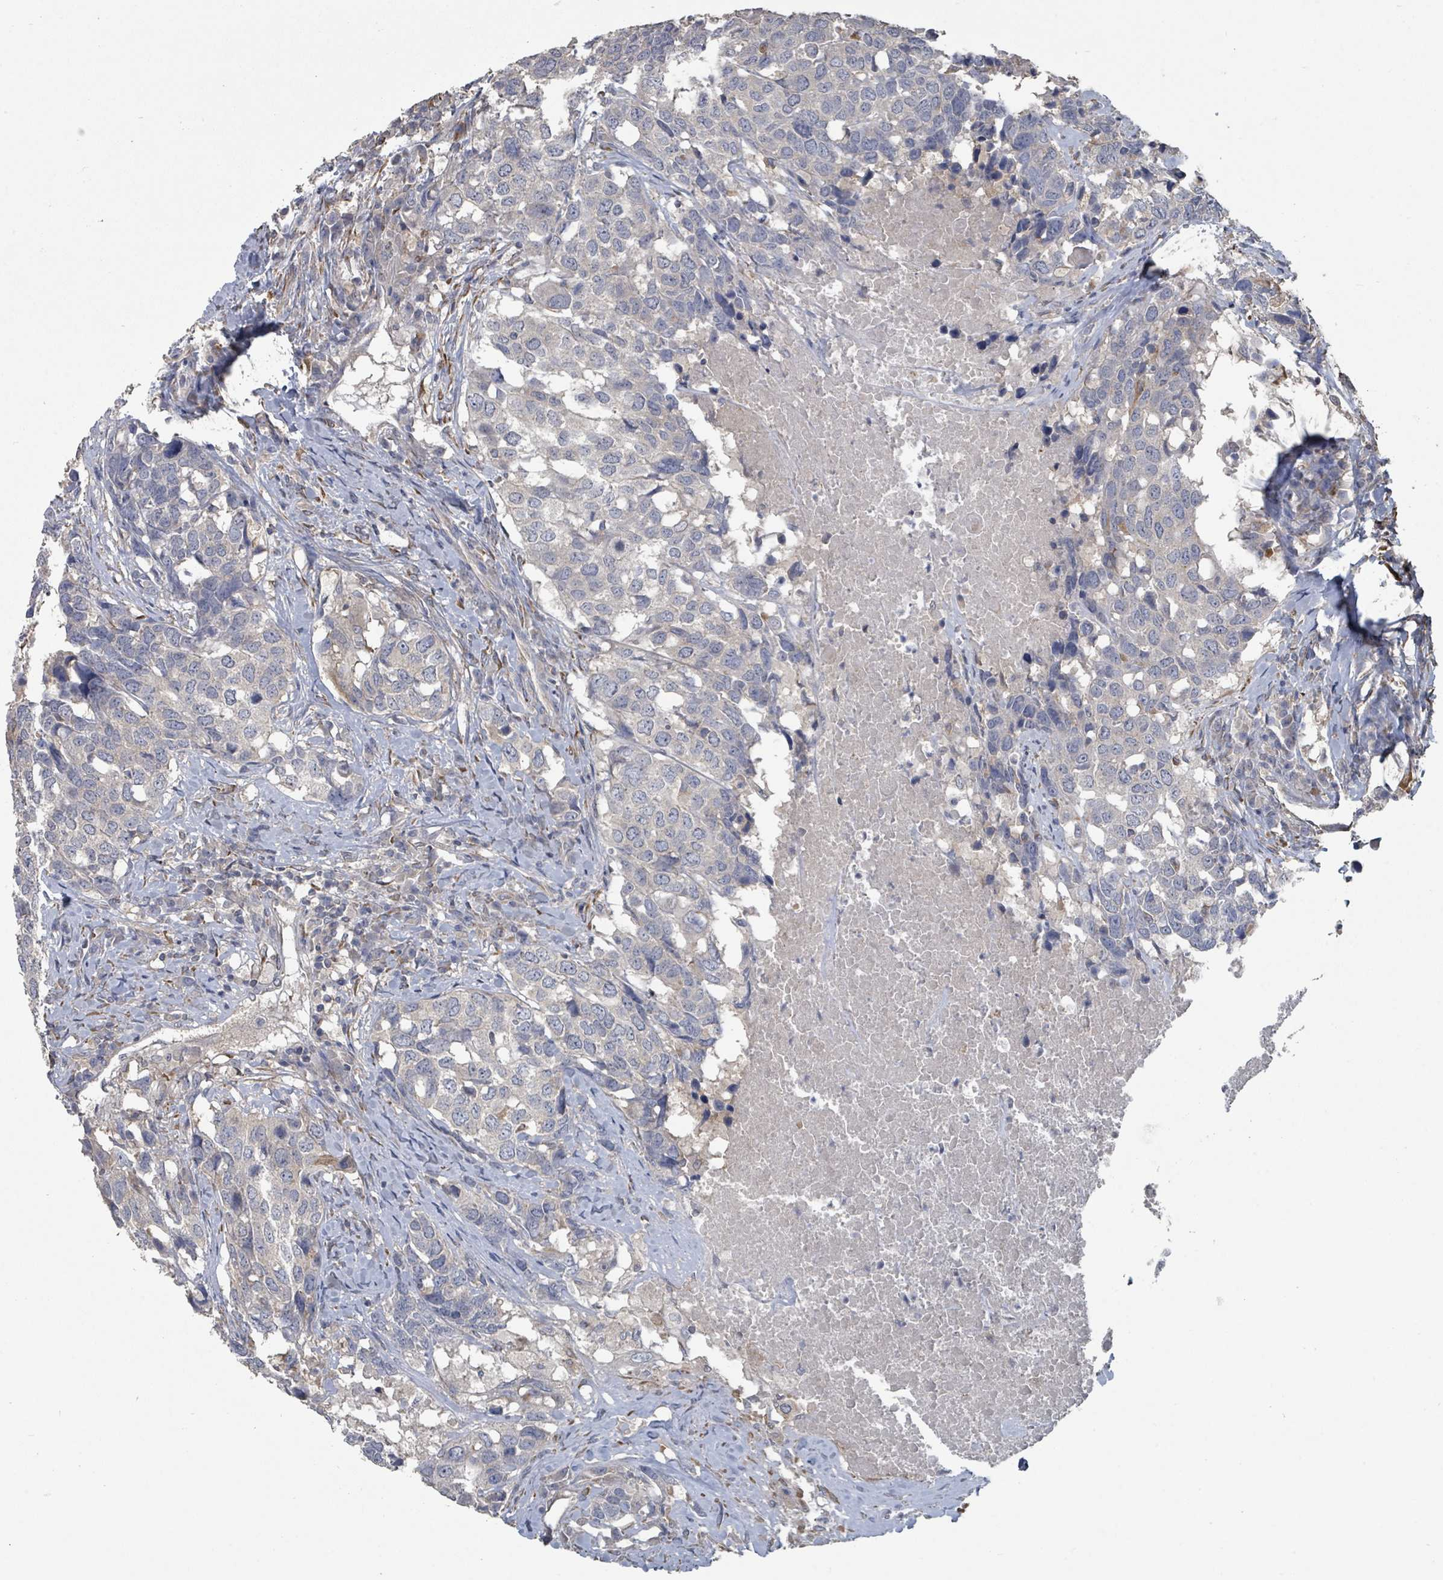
{"staining": {"intensity": "negative", "quantity": "none", "location": "none"}, "tissue": "head and neck cancer", "cell_type": "Tumor cells", "image_type": "cancer", "snomed": [{"axis": "morphology", "description": "Squamous cell carcinoma, NOS"}, {"axis": "topography", "description": "Head-Neck"}], "caption": "Immunohistochemistry (IHC) of human head and neck cancer exhibits no staining in tumor cells.", "gene": "SLC9A7", "patient": {"sex": "male", "age": 66}}